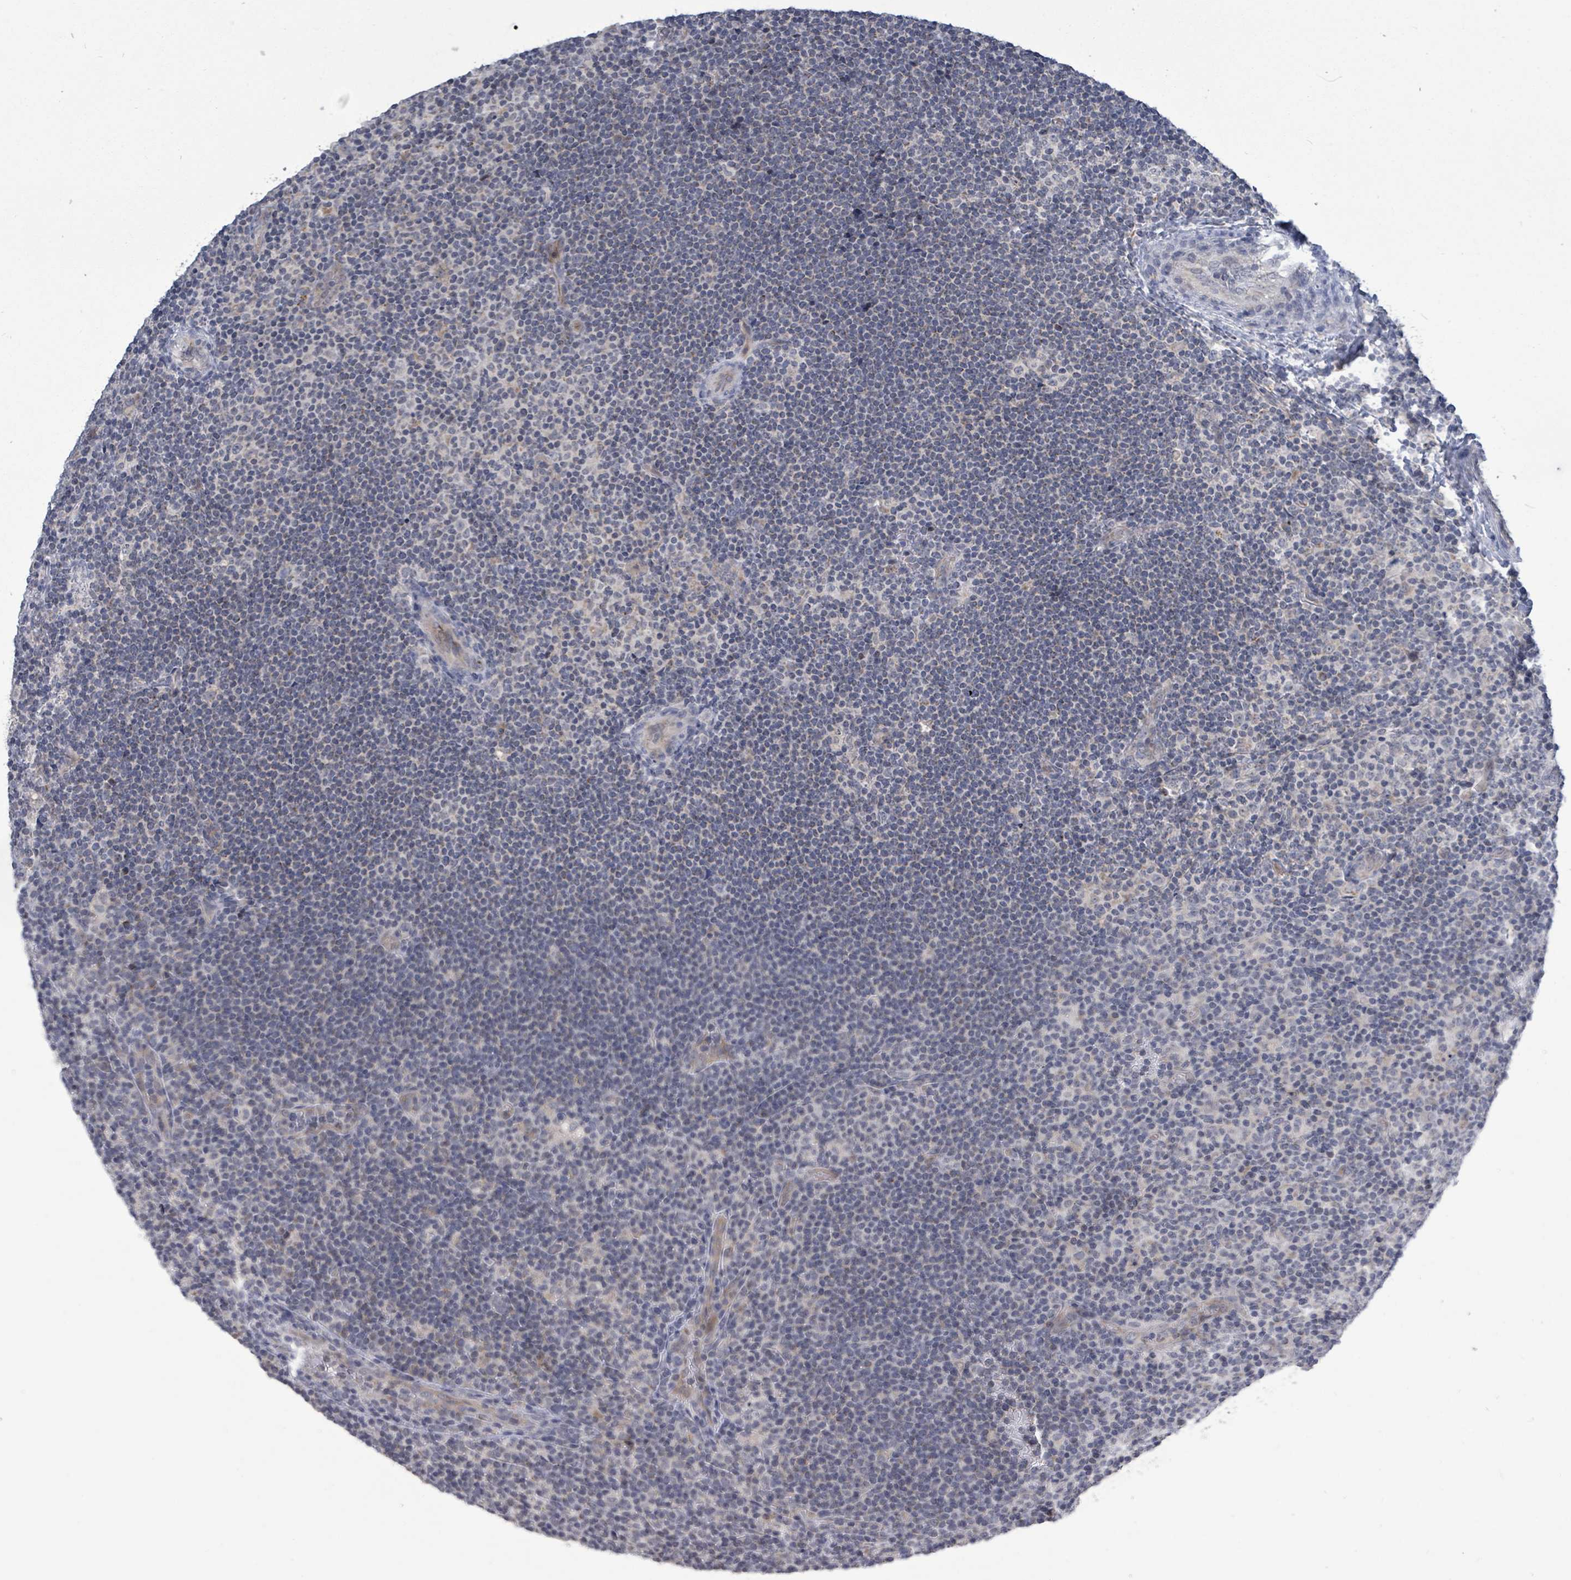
{"staining": {"intensity": "negative", "quantity": "none", "location": "none"}, "tissue": "lymphoma", "cell_type": "Tumor cells", "image_type": "cancer", "snomed": [{"axis": "morphology", "description": "Hodgkin's disease, NOS"}, {"axis": "topography", "description": "Lymph node"}], "caption": "Tumor cells show no significant staining in Hodgkin's disease.", "gene": "COQ10B", "patient": {"sex": "female", "age": 57}}